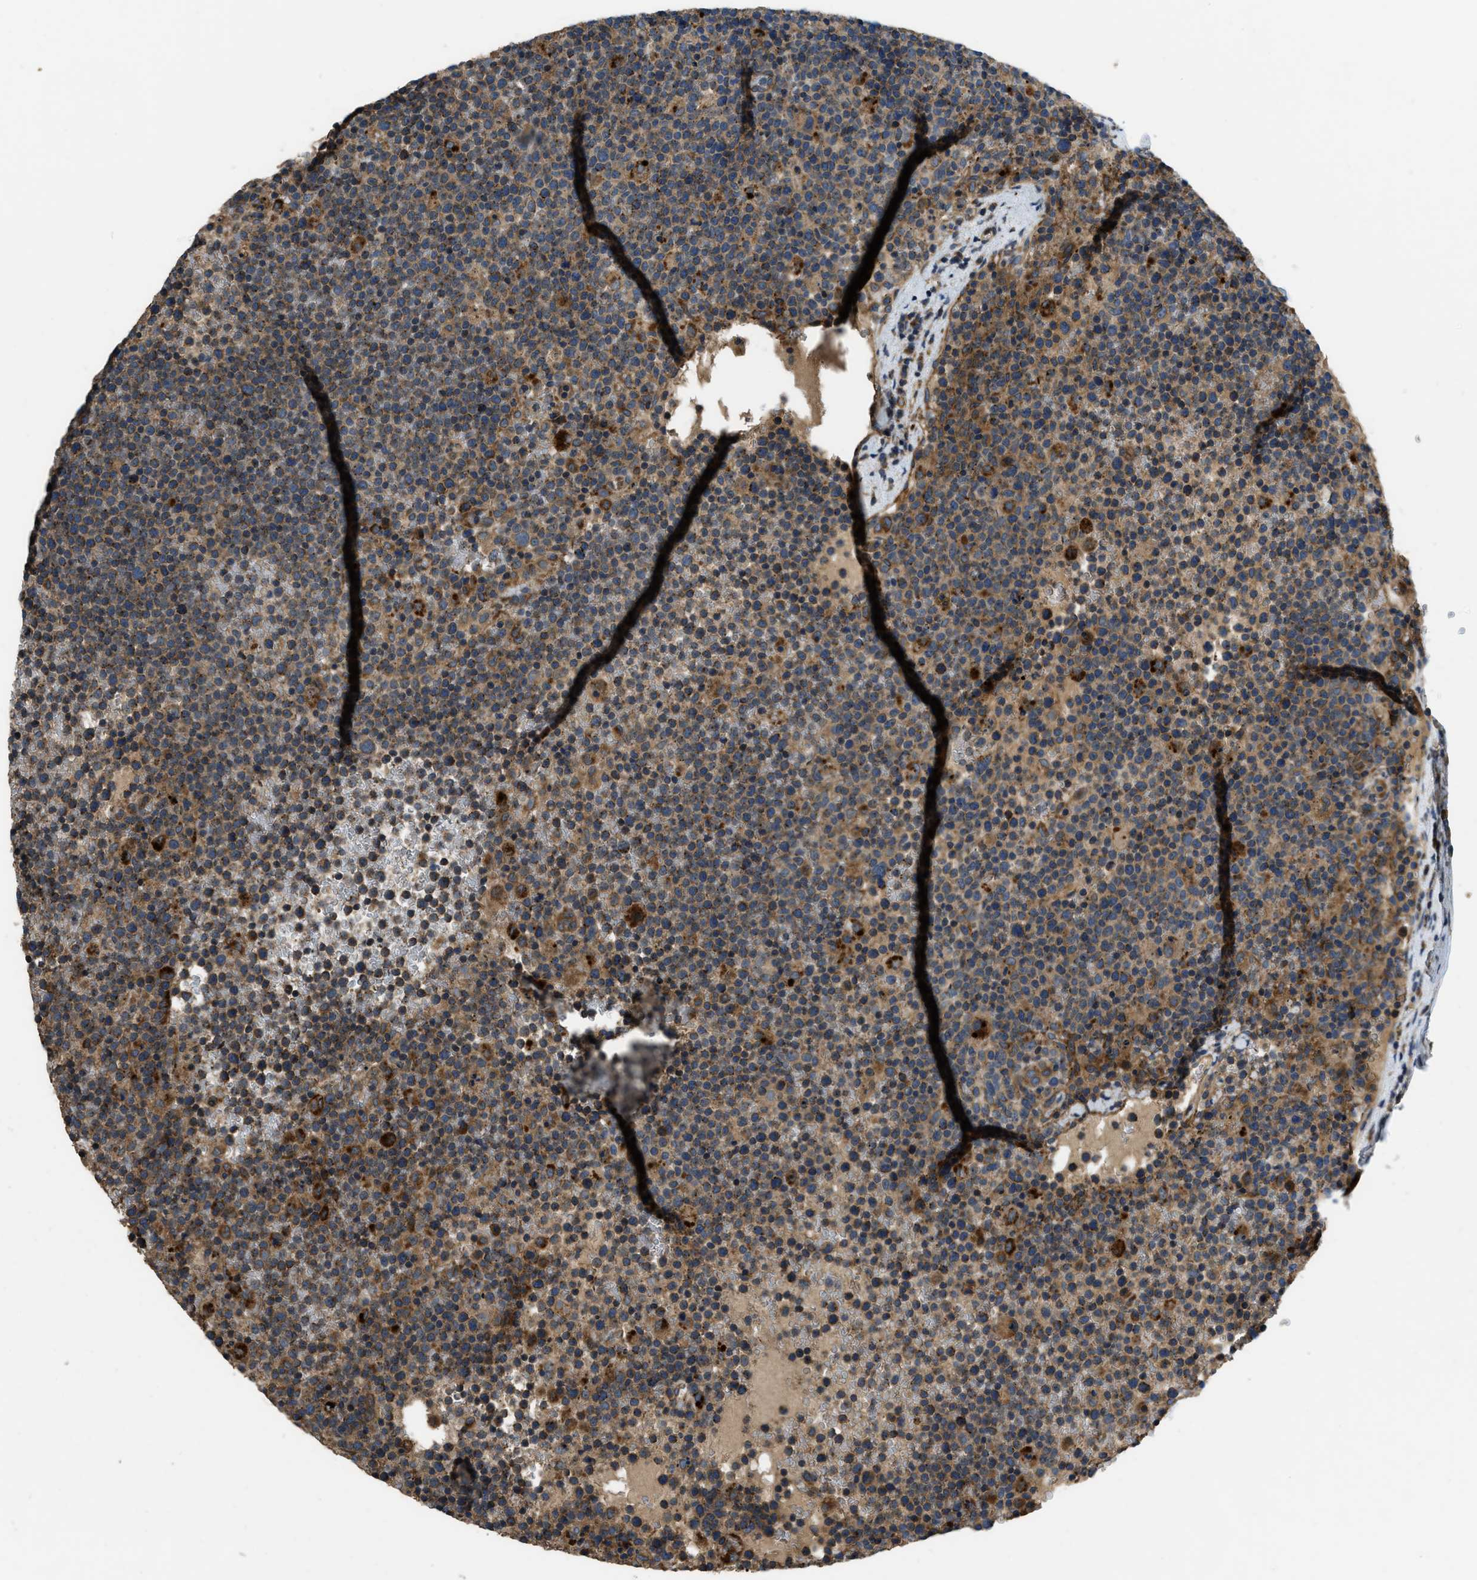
{"staining": {"intensity": "strong", "quantity": "25%-75%", "location": "cytoplasmic/membranous"}, "tissue": "lymphoma", "cell_type": "Tumor cells", "image_type": "cancer", "snomed": [{"axis": "morphology", "description": "Malignant lymphoma, non-Hodgkin's type, High grade"}, {"axis": "topography", "description": "Lymph node"}], "caption": "Tumor cells demonstrate high levels of strong cytoplasmic/membranous positivity in approximately 25%-75% of cells in lymphoma.", "gene": "GGH", "patient": {"sex": "male", "age": 61}}